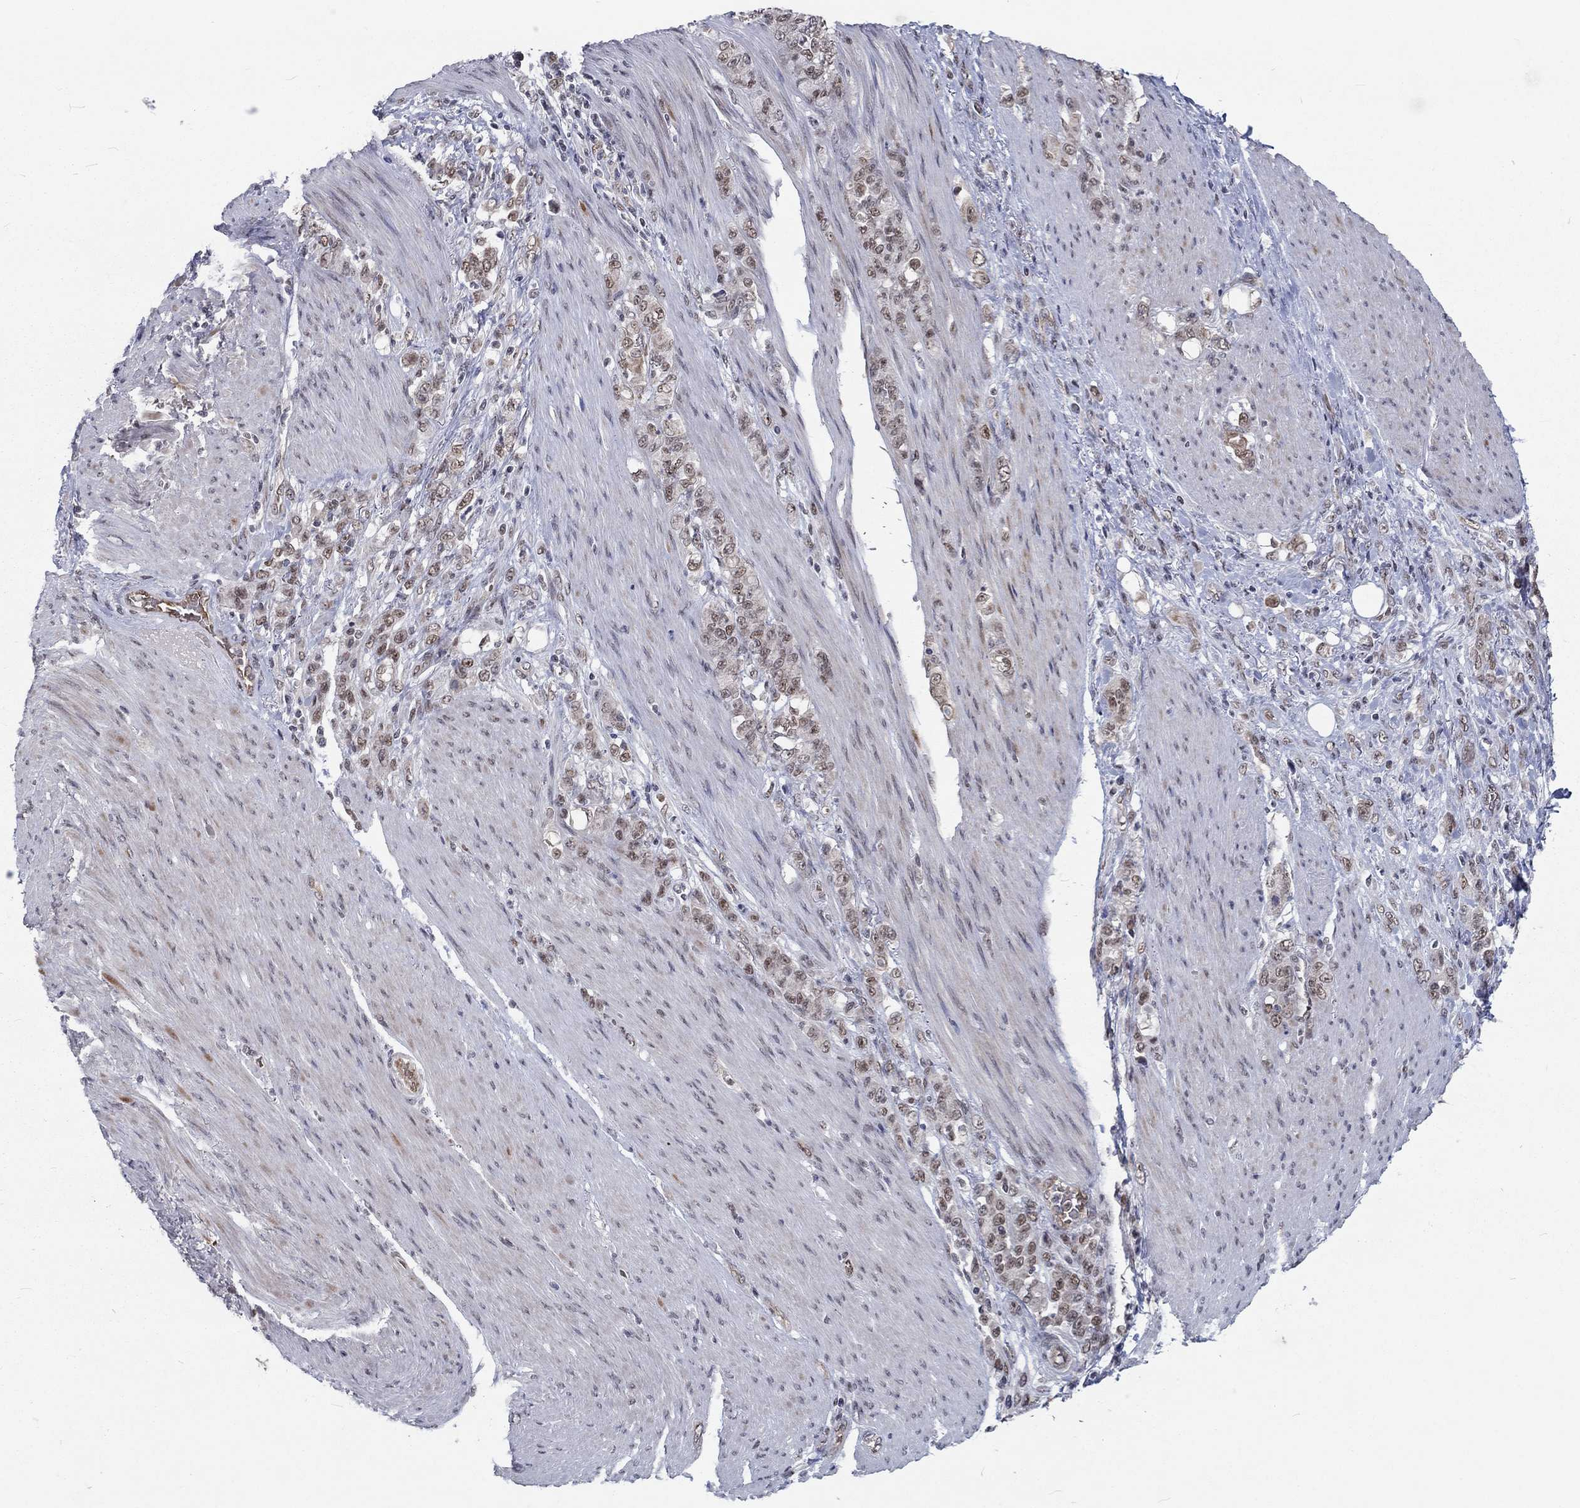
{"staining": {"intensity": "weak", "quantity": "25%-75%", "location": "nuclear"}, "tissue": "stomach cancer", "cell_type": "Tumor cells", "image_type": "cancer", "snomed": [{"axis": "morphology", "description": "Adenocarcinoma, NOS"}, {"axis": "topography", "description": "Stomach"}], "caption": "A histopathology image showing weak nuclear positivity in about 25%-75% of tumor cells in stomach adenocarcinoma, as visualized by brown immunohistochemical staining.", "gene": "ZBED1", "patient": {"sex": "female", "age": 79}}